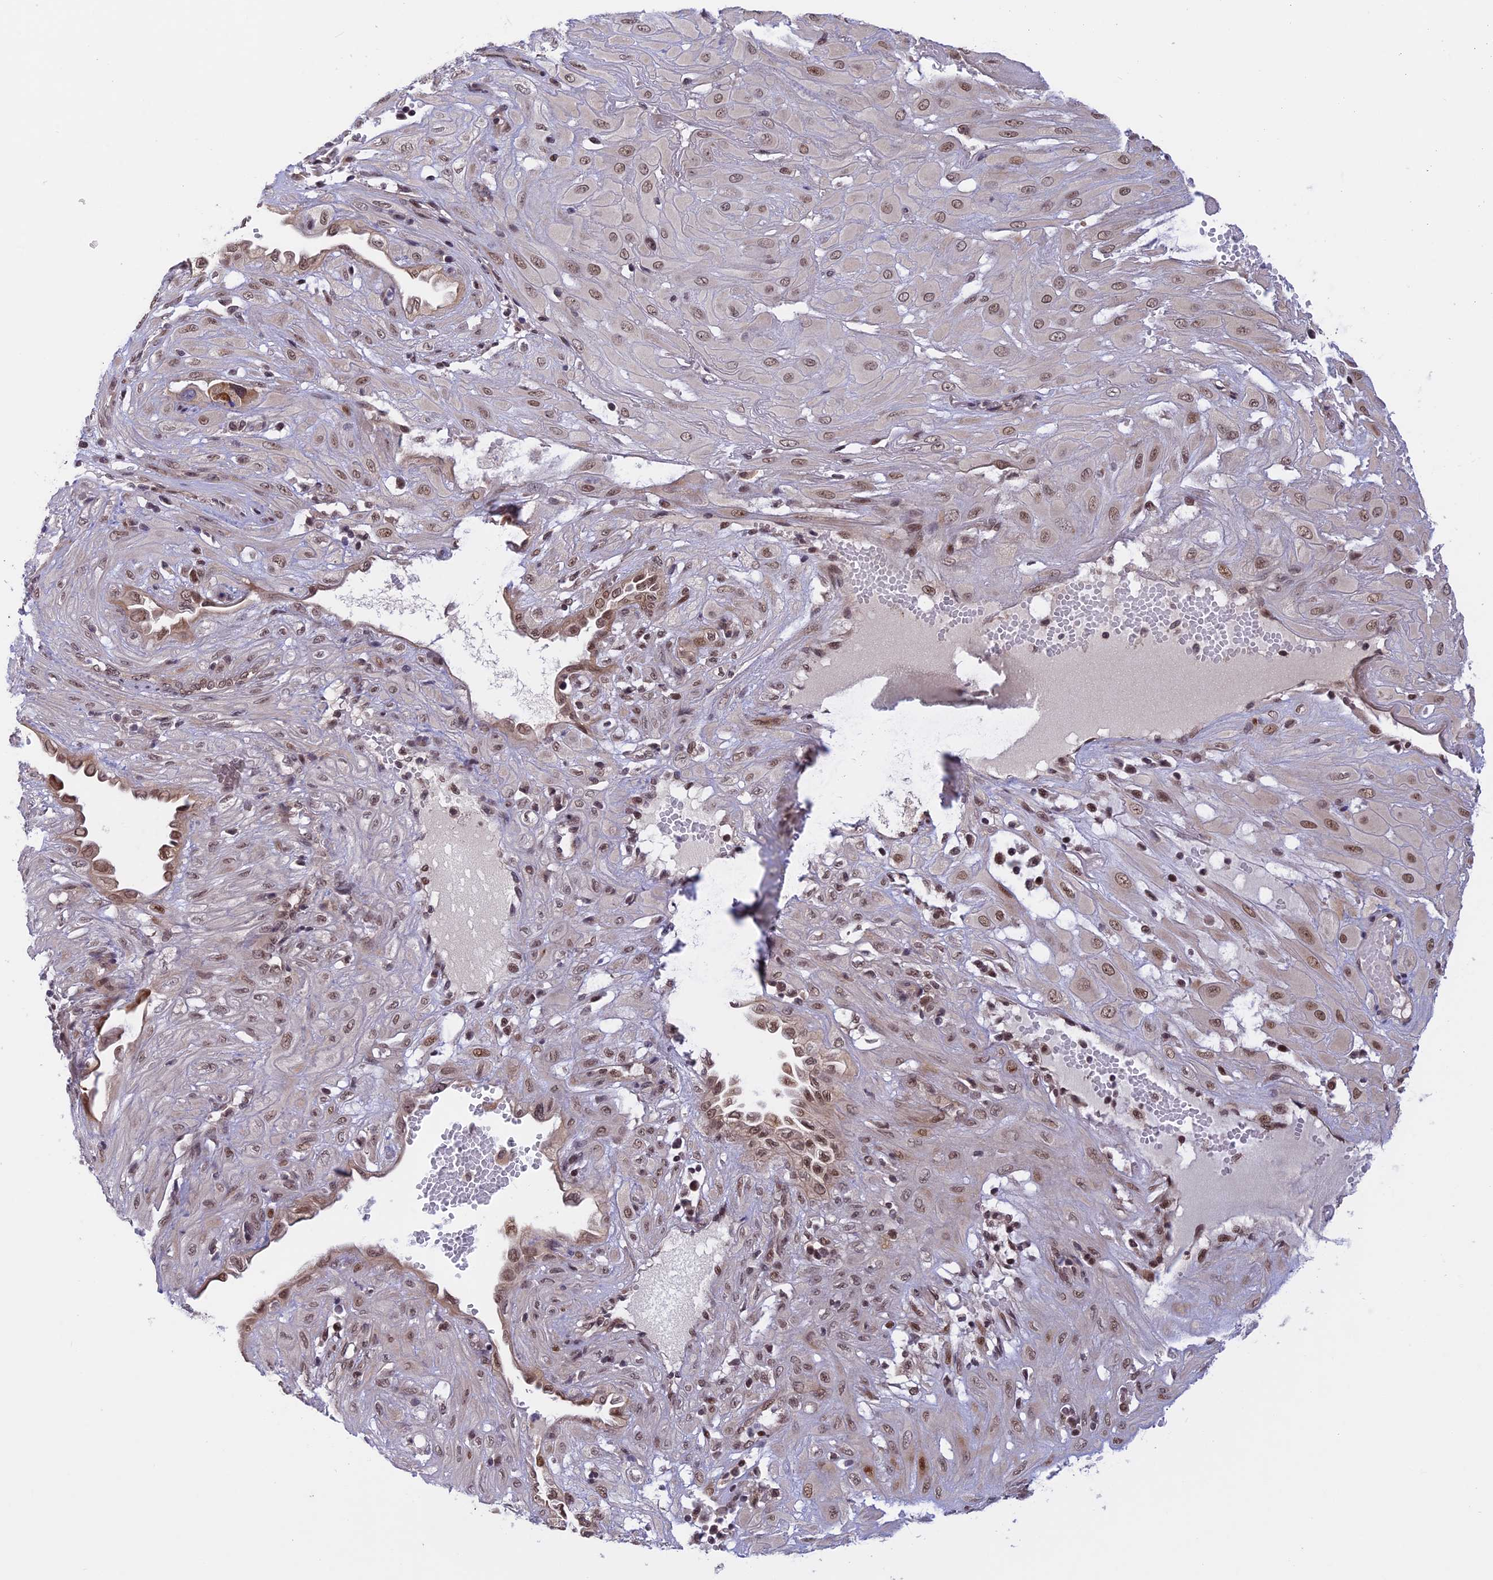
{"staining": {"intensity": "moderate", "quantity": ">75%", "location": "nuclear"}, "tissue": "cervical cancer", "cell_type": "Tumor cells", "image_type": "cancer", "snomed": [{"axis": "morphology", "description": "Squamous cell carcinoma, NOS"}, {"axis": "topography", "description": "Cervix"}], "caption": "Immunohistochemical staining of cervical cancer exhibits medium levels of moderate nuclear expression in about >75% of tumor cells. (DAB IHC with brightfield microscopy, high magnification).", "gene": "POLR2C", "patient": {"sex": "female", "age": 36}}